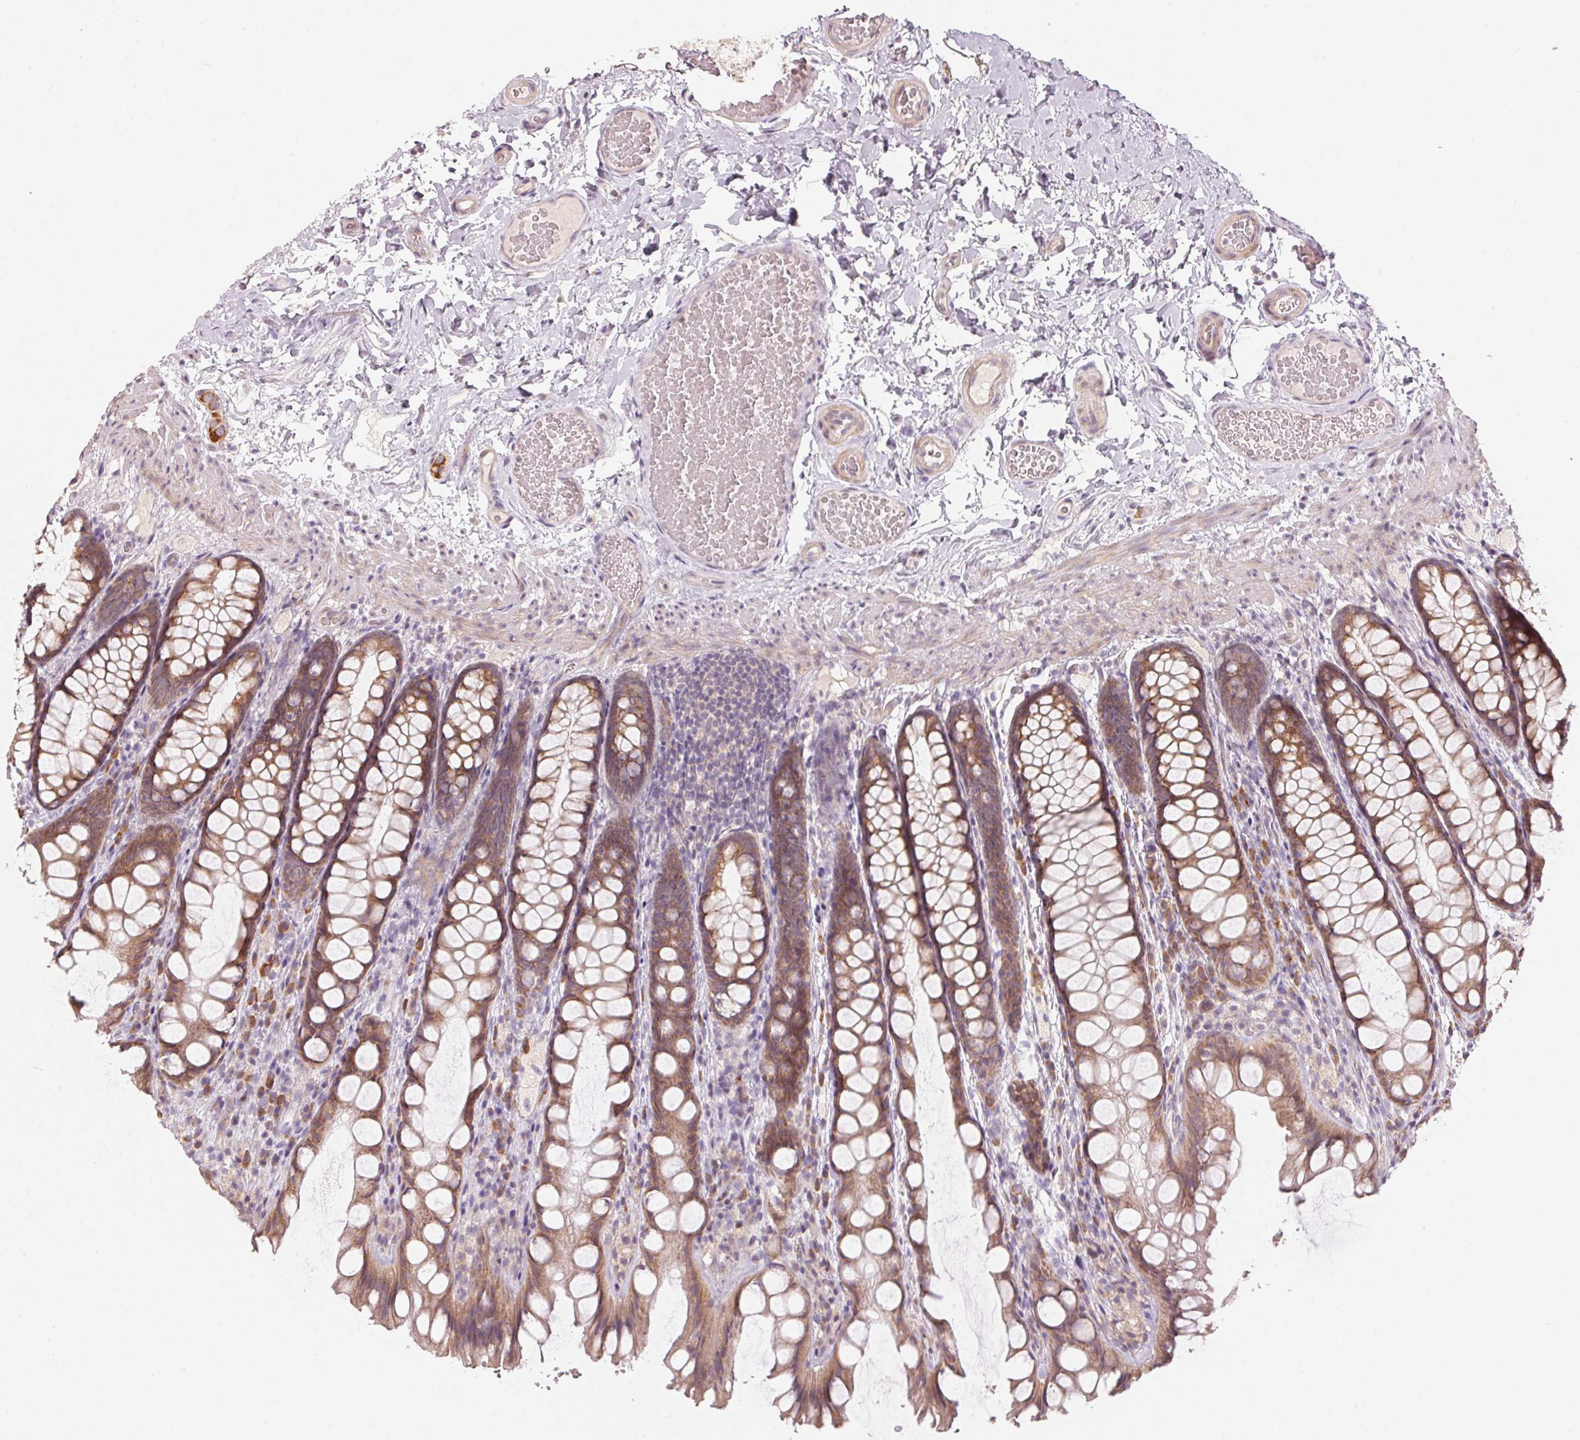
{"staining": {"intensity": "weak", "quantity": "<25%", "location": "cytoplasmic/membranous"}, "tissue": "colon", "cell_type": "Endothelial cells", "image_type": "normal", "snomed": [{"axis": "morphology", "description": "Normal tissue, NOS"}, {"axis": "topography", "description": "Colon"}], "caption": "Human colon stained for a protein using IHC displays no staining in endothelial cells.", "gene": "BLOC1S2", "patient": {"sex": "male", "age": 47}}